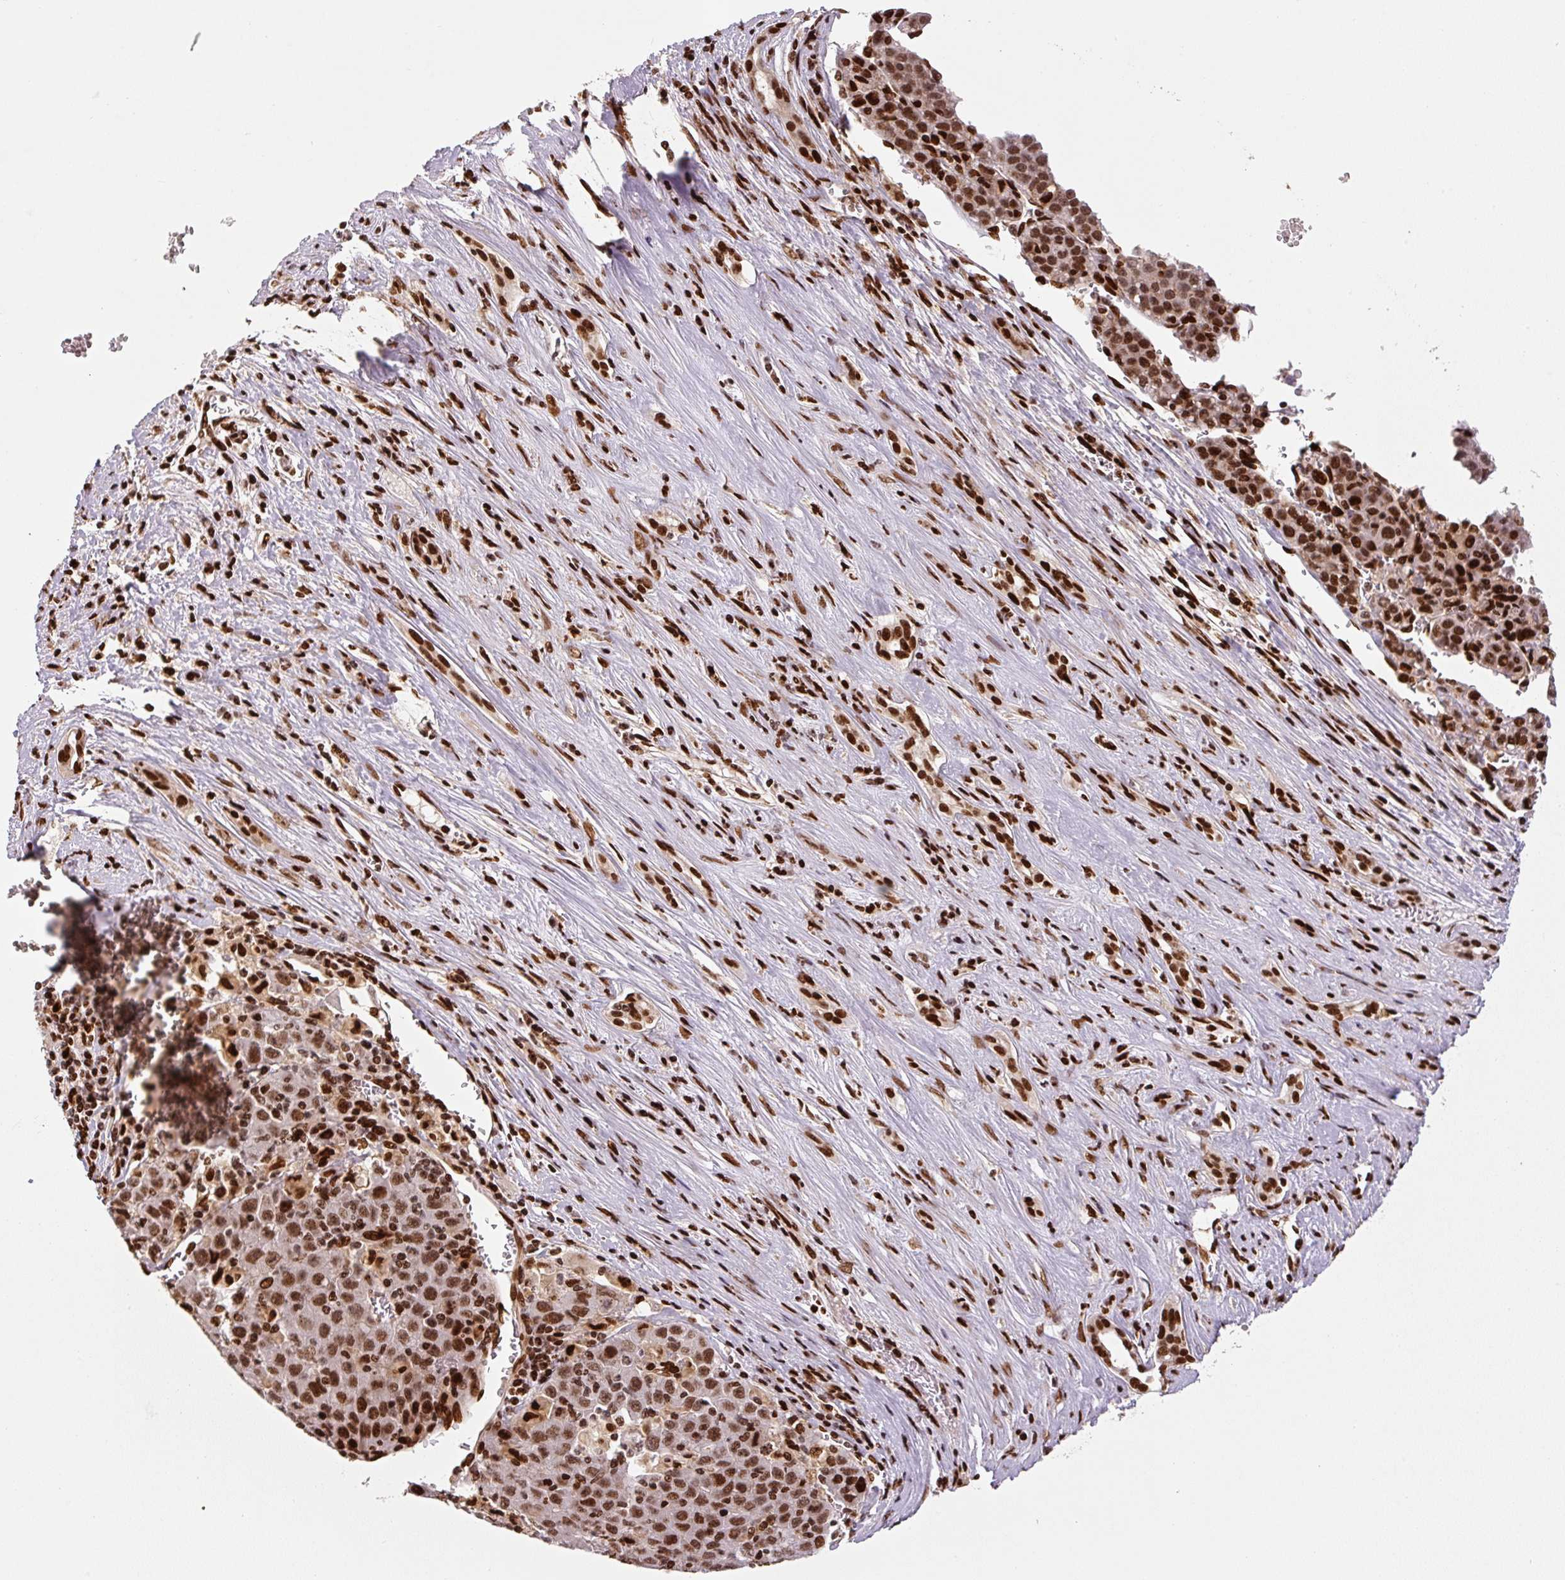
{"staining": {"intensity": "strong", "quantity": ">75%", "location": "nuclear"}, "tissue": "liver cancer", "cell_type": "Tumor cells", "image_type": "cancer", "snomed": [{"axis": "morphology", "description": "Carcinoma, Hepatocellular, NOS"}, {"axis": "topography", "description": "Liver"}], "caption": "Liver cancer (hepatocellular carcinoma) stained with IHC reveals strong nuclear expression in about >75% of tumor cells. (DAB = brown stain, brightfield microscopy at high magnification).", "gene": "PYDC2", "patient": {"sex": "female", "age": 53}}